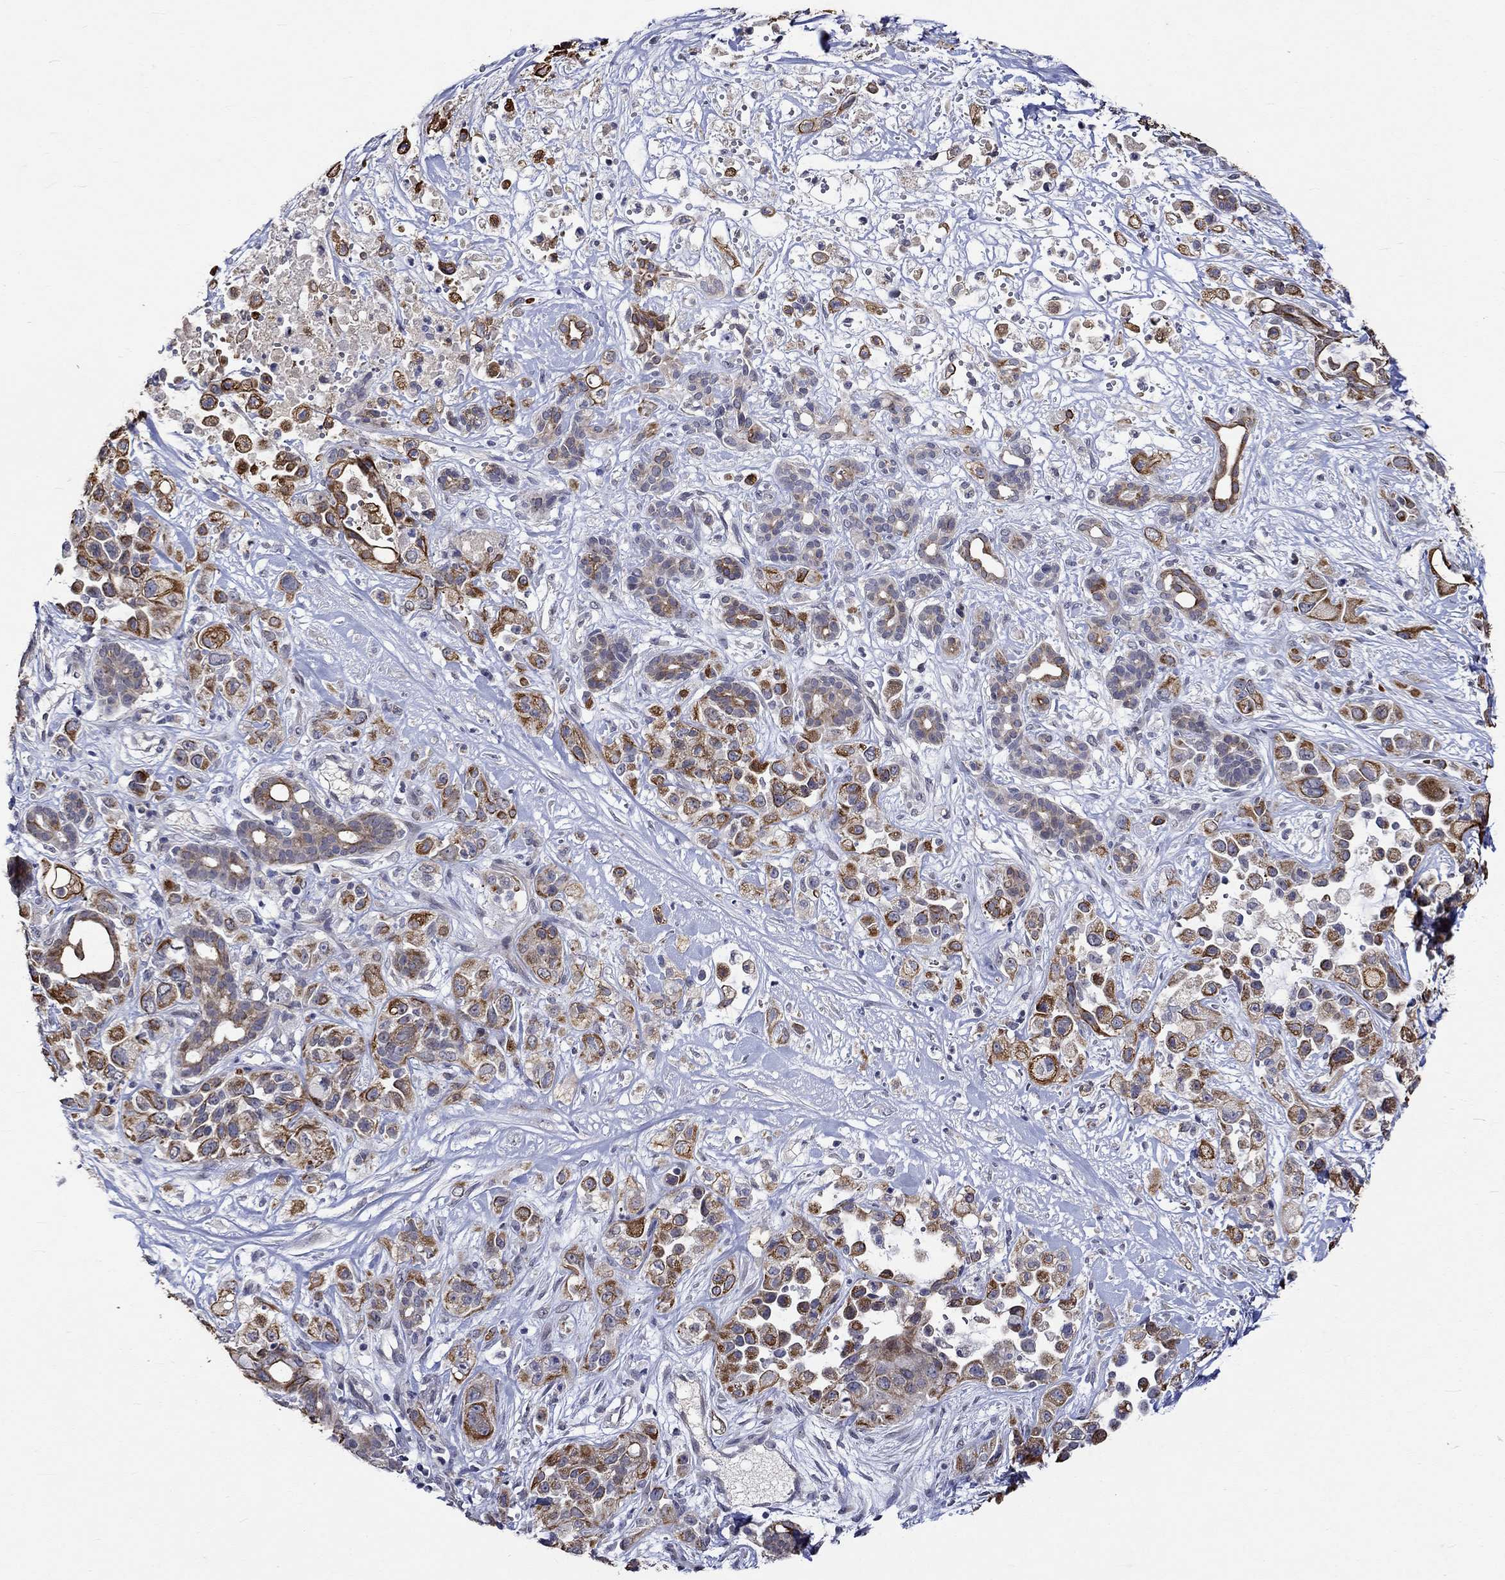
{"staining": {"intensity": "strong", "quantity": ">75%", "location": "cytoplasmic/membranous"}, "tissue": "pancreatic cancer", "cell_type": "Tumor cells", "image_type": "cancer", "snomed": [{"axis": "morphology", "description": "Adenocarcinoma, NOS"}, {"axis": "topography", "description": "Pancreas"}], "caption": "DAB immunohistochemical staining of pancreatic cancer (adenocarcinoma) displays strong cytoplasmic/membranous protein positivity in approximately >75% of tumor cells.", "gene": "DDX3Y", "patient": {"sex": "male", "age": 44}}